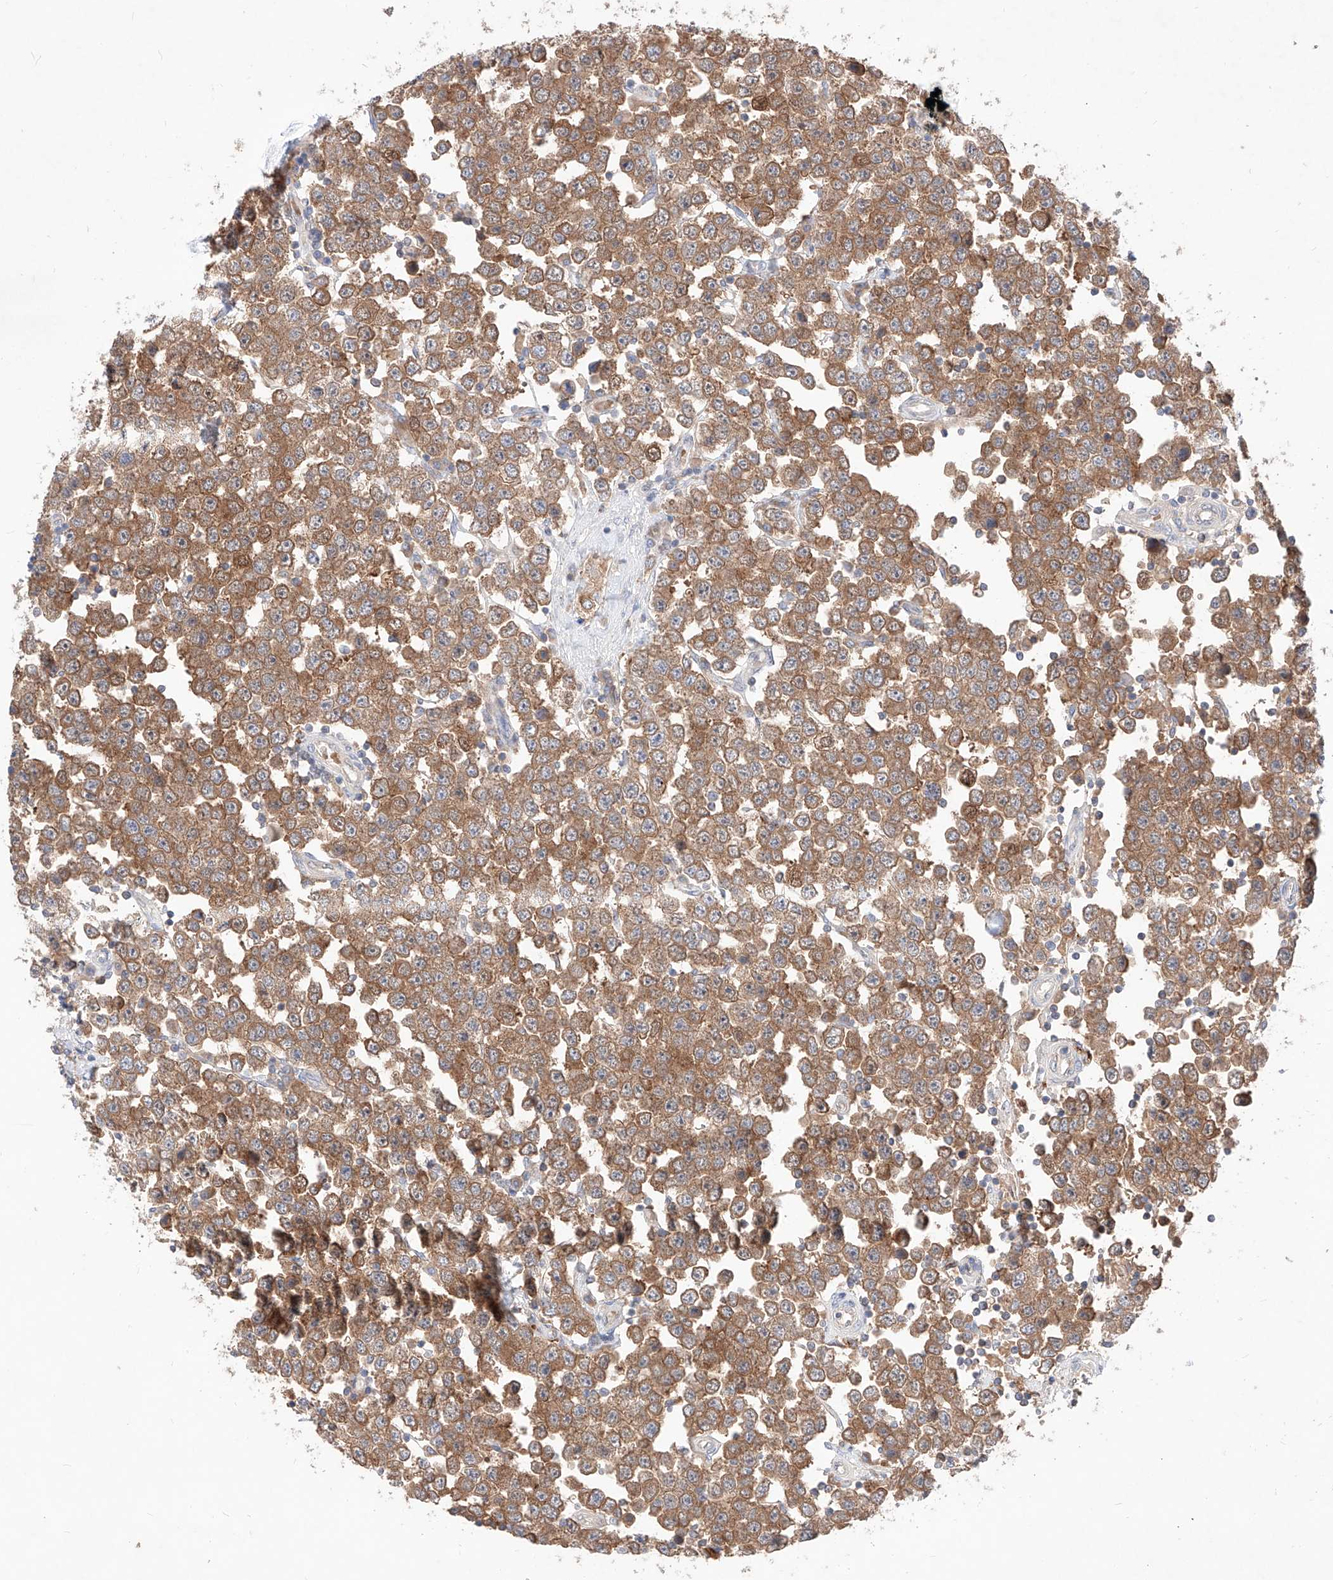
{"staining": {"intensity": "moderate", "quantity": ">75%", "location": "cytoplasmic/membranous"}, "tissue": "testis cancer", "cell_type": "Tumor cells", "image_type": "cancer", "snomed": [{"axis": "morphology", "description": "Seminoma, NOS"}, {"axis": "topography", "description": "Testis"}], "caption": "The image shows immunohistochemical staining of testis cancer (seminoma). There is moderate cytoplasmic/membranous positivity is seen in approximately >75% of tumor cells.", "gene": "TSNAX", "patient": {"sex": "male", "age": 28}}